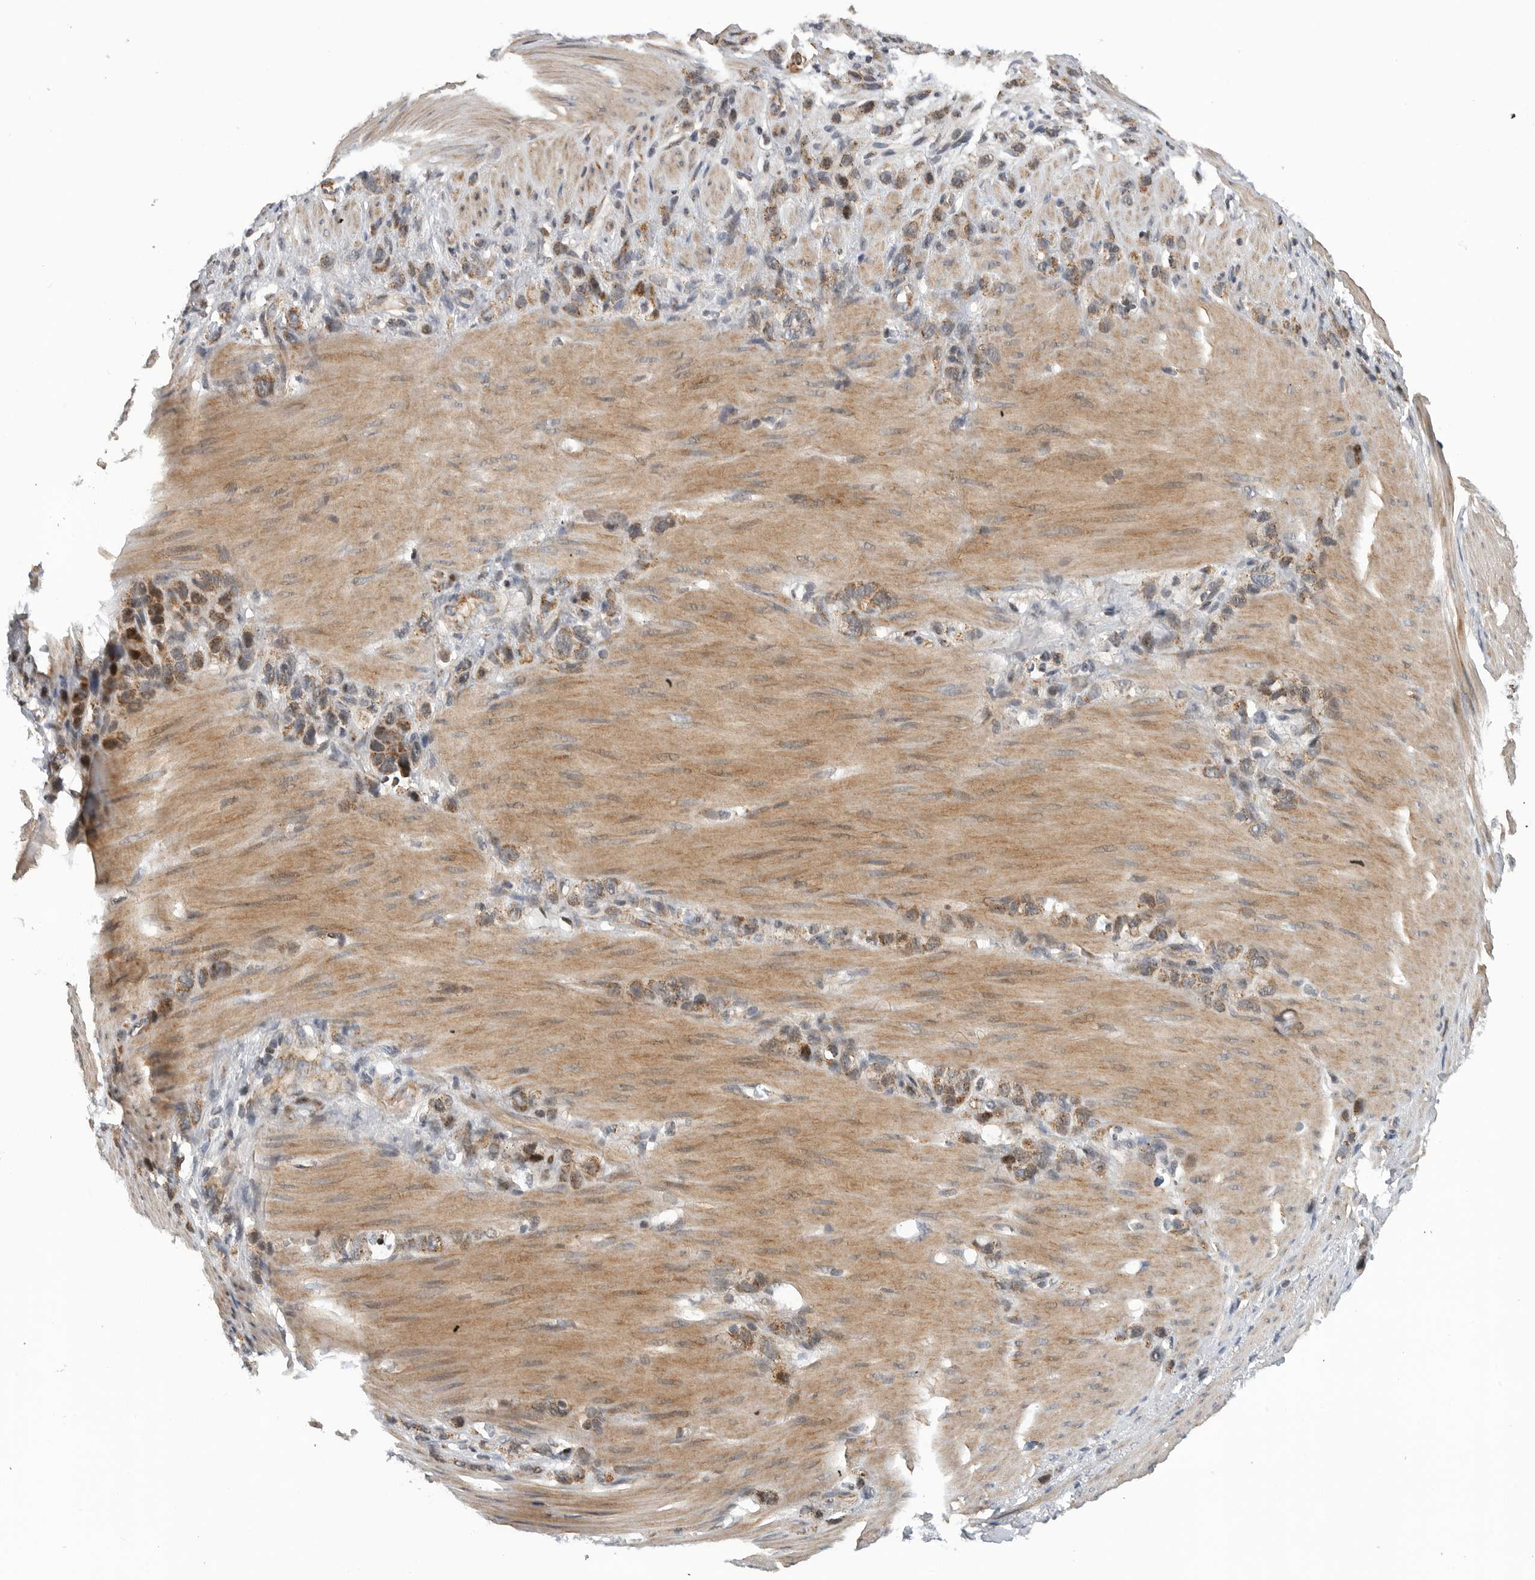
{"staining": {"intensity": "moderate", "quantity": ">75%", "location": "cytoplasmic/membranous"}, "tissue": "stomach cancer", "cell_type": "Tumor cells", "image_type": "cancer", "snomed": [{"axis": "morphology", "description": "Normal tissue, NOS"}, {"axis": "morphology", "description": "Adenocarcinoma, NOS"}, {"axis": "morphology", "description": "Adenocarcinoma, High grade"}, {"axis": "topography", "description": "Stomach, upper"}, {"axis": "topography", "description": "Stomach"}], "caption": "Immunohistochemical staining of human stomach adenocarcinoma reveals moderate cytoplasmic/membranous protein expression in about >75% of tumor cells.", "gene": "TMPRSS11F", "patient": {"sex": "female", "age": 65}}